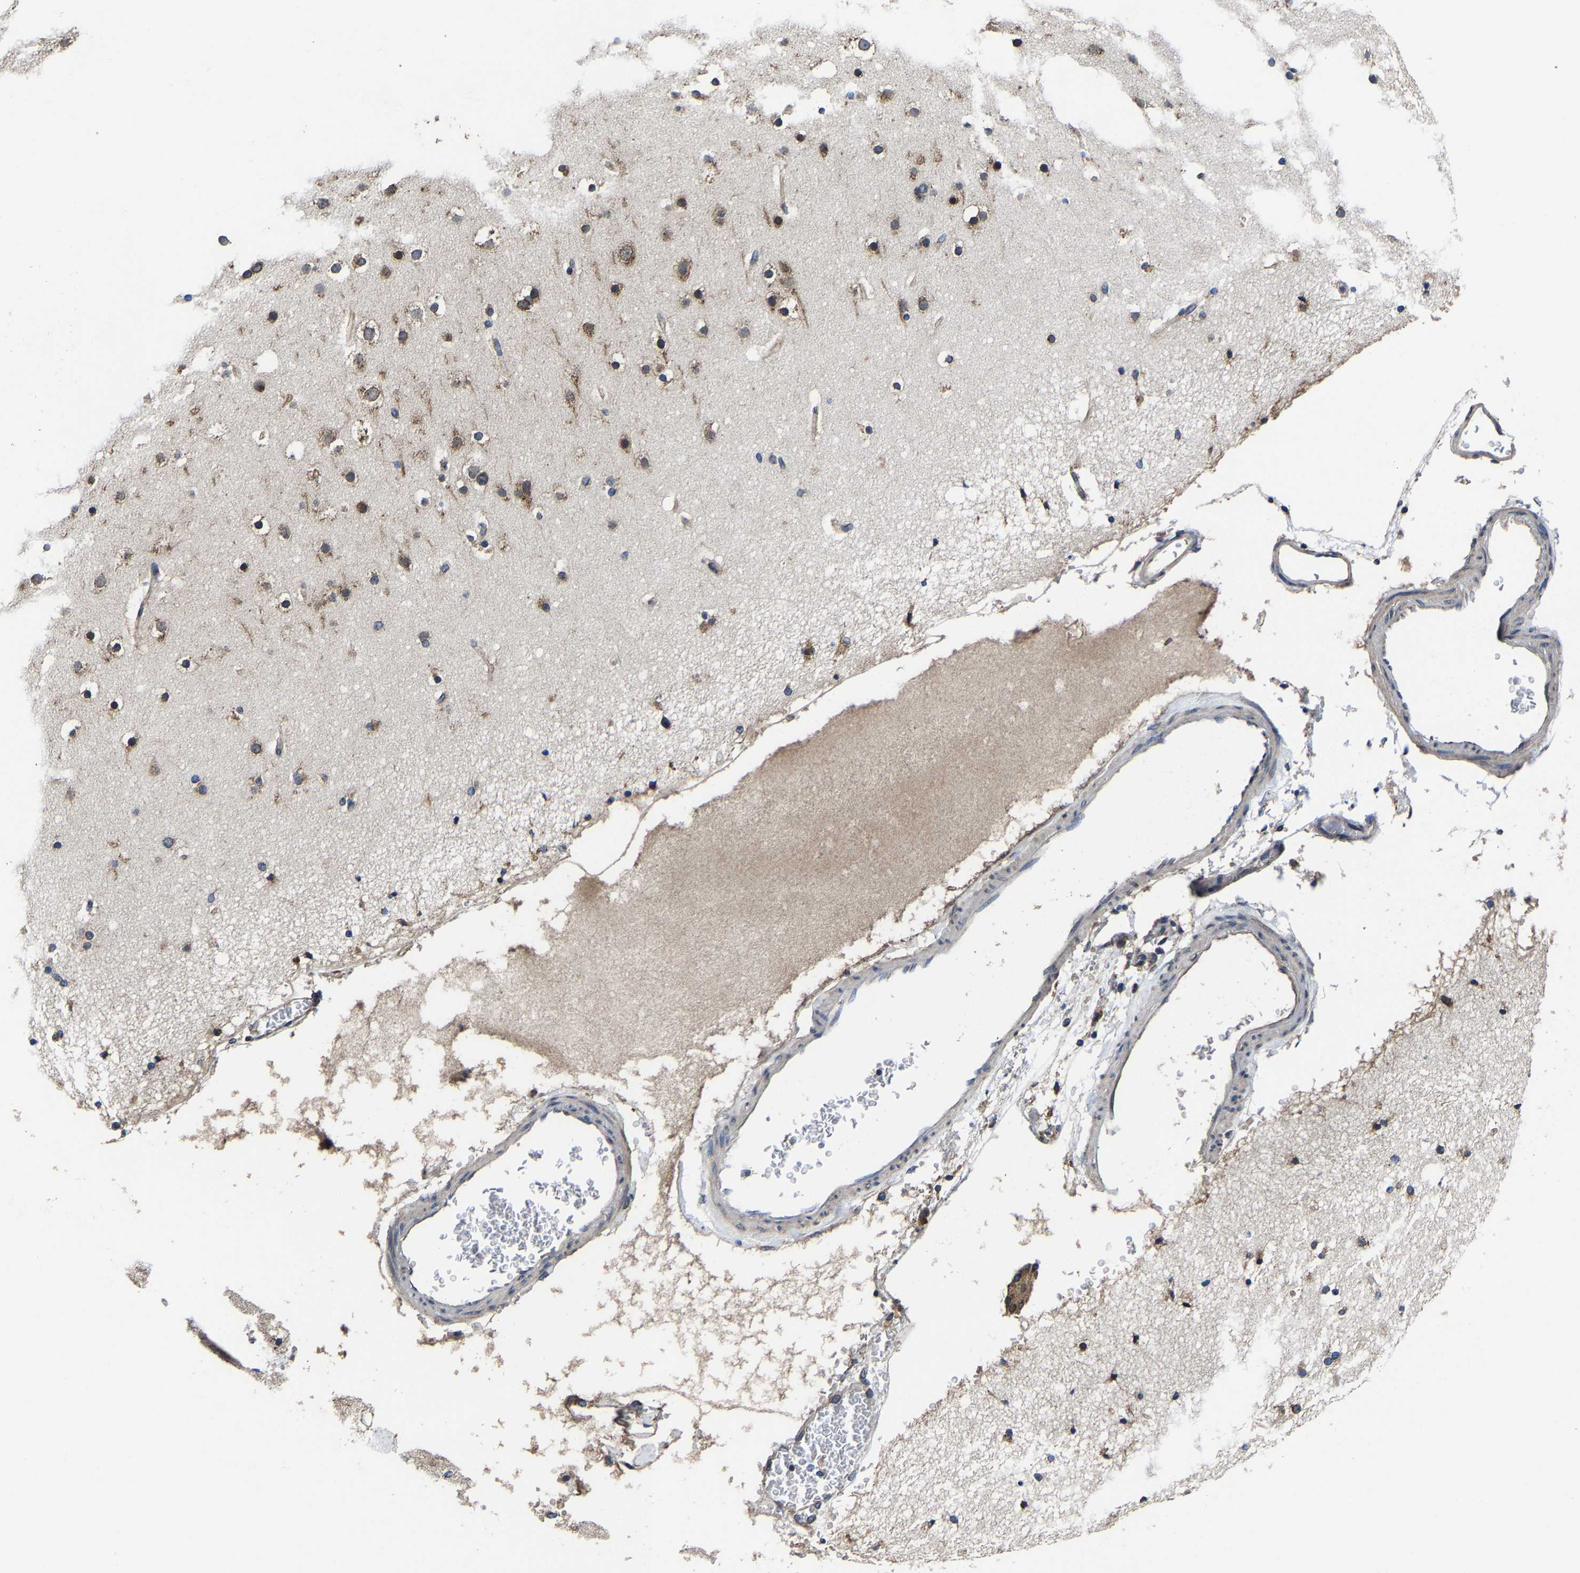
{"staining": {"intensity": "negative", "quantity": "none", "location": "none"}, "tissue": "cerebral cortex", "cell_type": "Endothelial cells", "image_type": "normal", "snomed": [{"axis": "morphology", "description": "Normal tissue, NOS"}, {"axis": "topography", "description": "Cerebral cortex"}], "caption": "An IHC histopathology image of benign cerebral cortex is shown. There is no staining in endothelial cells of cerebral cortex. (IHC, brightfield microscopy, high magnification).", "gene": "EBAG9", "patient": {"sex": "male", "age": 57}}